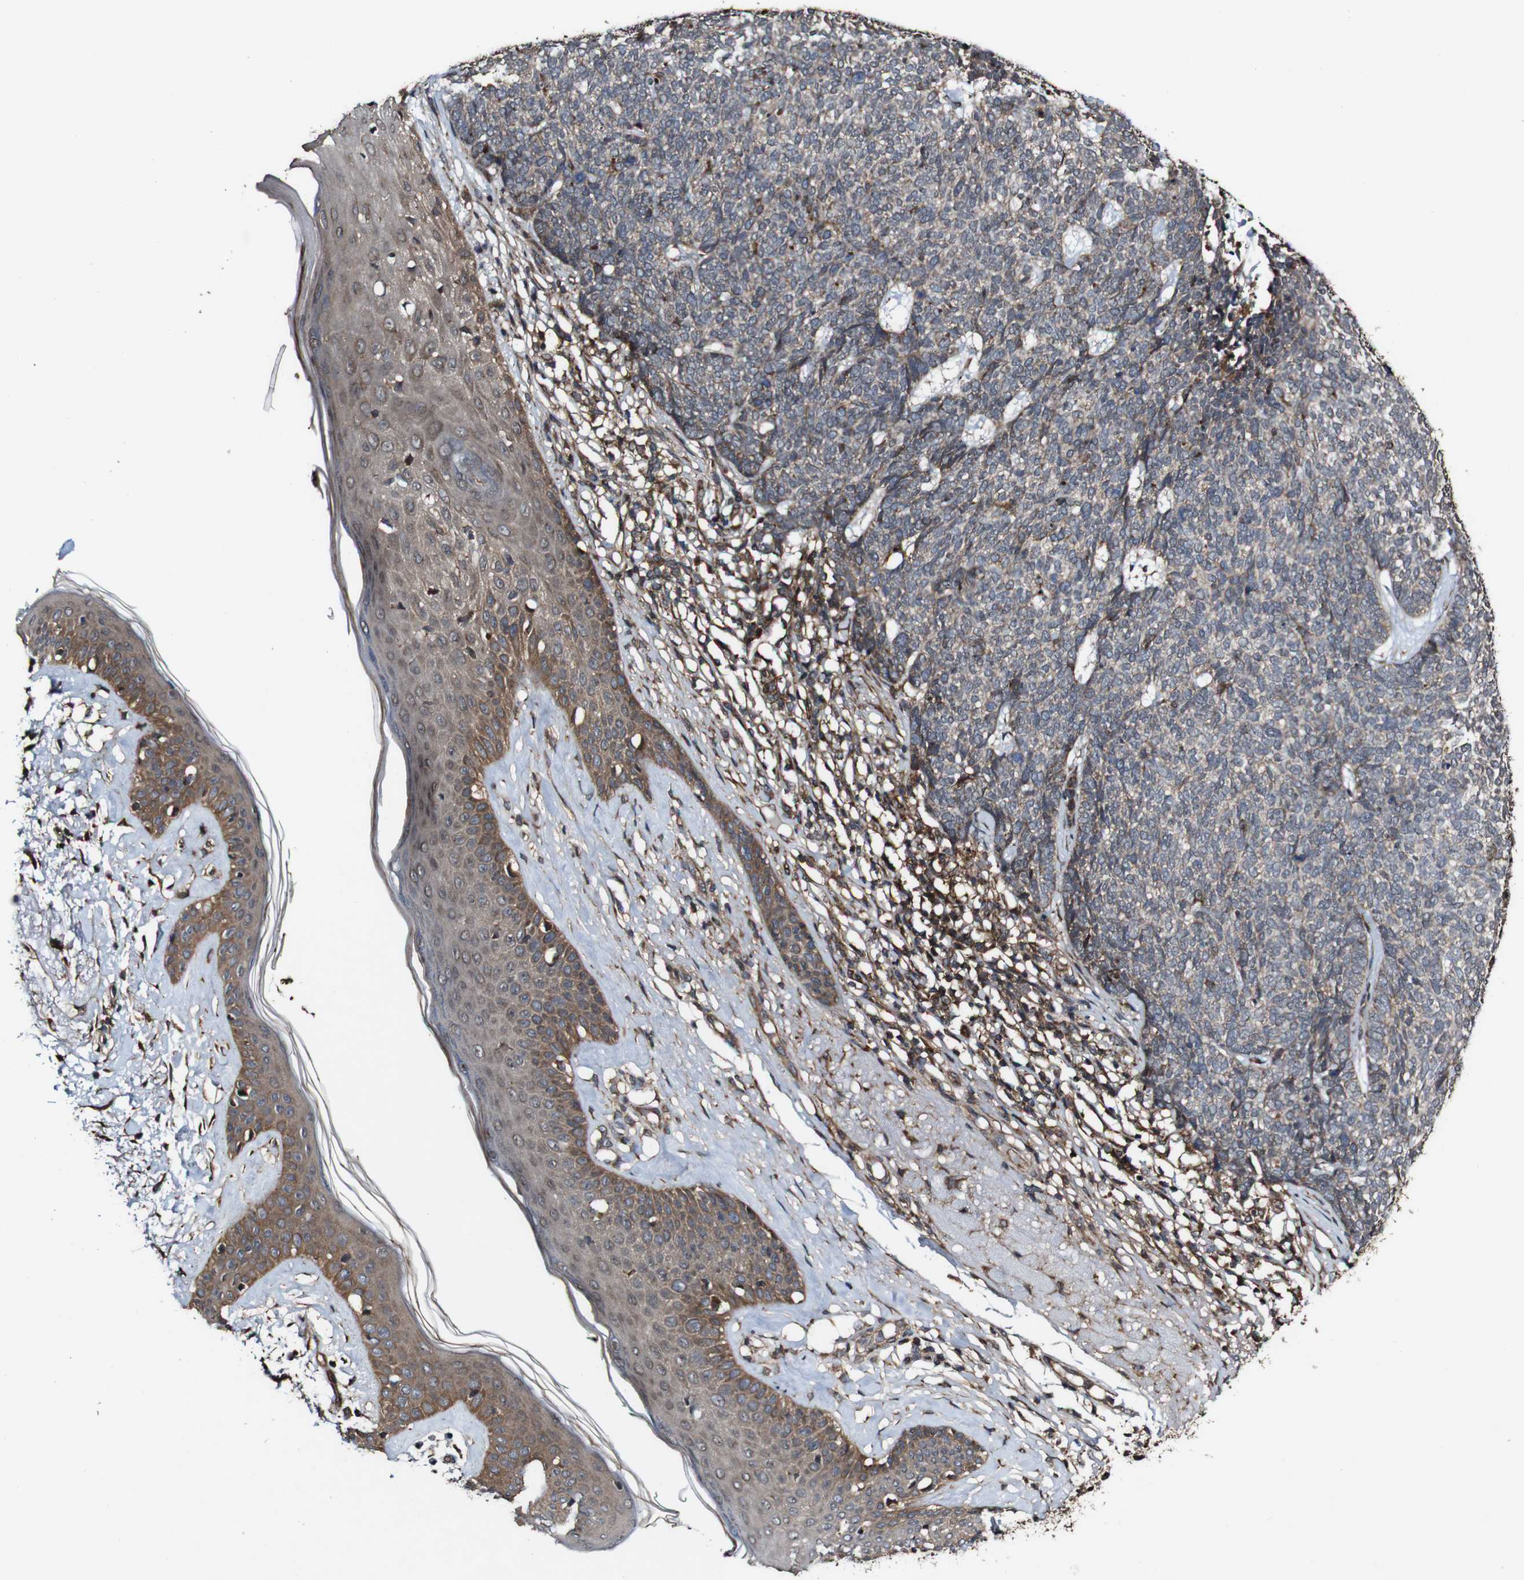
{"staining": {"intensity": "moderate", "quantity": ">75%", "location": "cytoplasmic/membranous"}, "tissue": "skin cancer", "cell_type": "Tumor cells", "image_type": "cancer", "snomed": [{"axis": "morphology", "description": "Squamous cell carcinoma, NOS"}, {"axis": "topography", "description": "Skin"}, {"axis": "topography", "description": "Anal"}], "caption": "This is an image of IHC staining of skin squamous cell carcinoma, which shows moderate expression in the cytoplasmic/membranous of tumor cells.", "gene": "BTN3A3", "patient": {"sex": "male", "age": 64}}